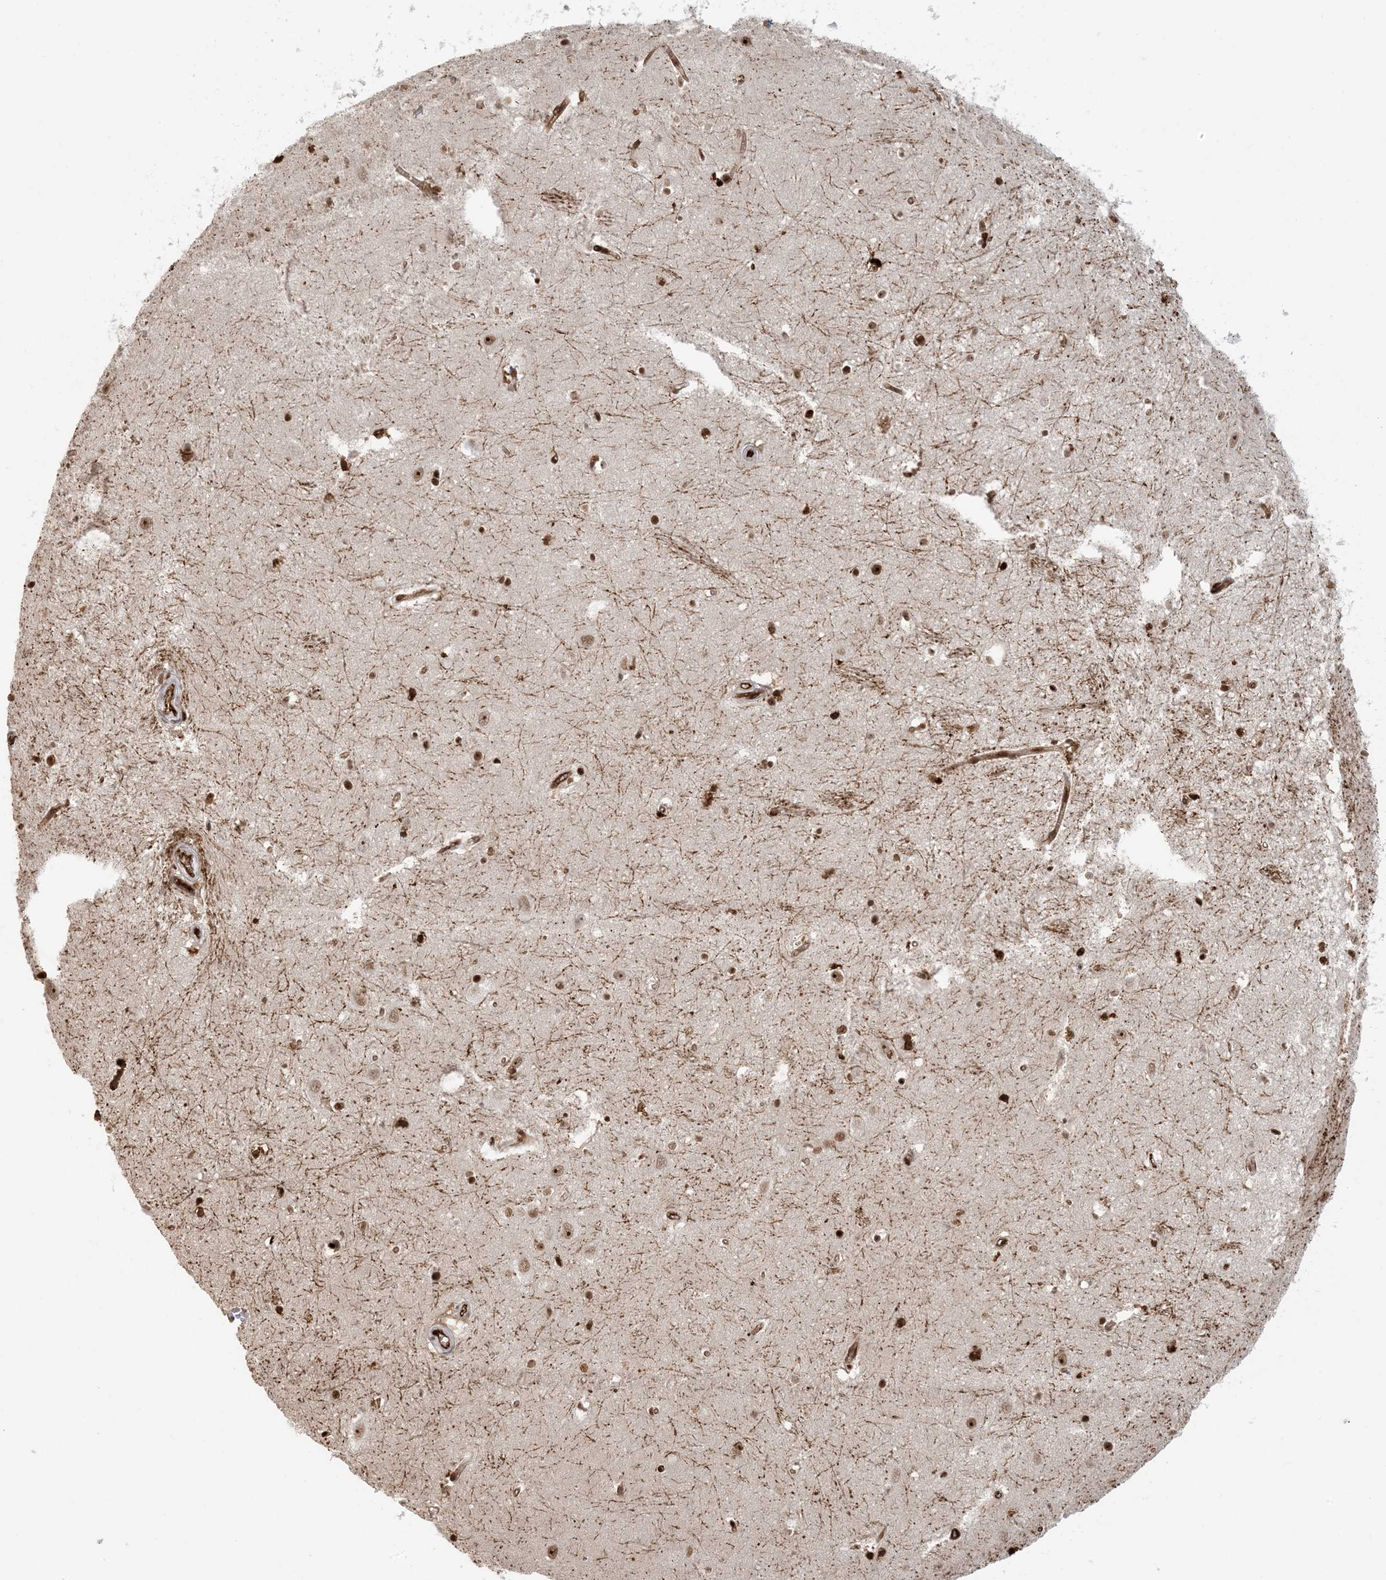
{"staining": {"intensity": "moderate", "quantity": ">75%", "location": "nuclear"}, "tissue": "hippocampus", "cell_type": "Glial cells", "image_type": "normal", "snomed": [{"axis": "morphology", "description": "Normal tissue, NOS"}, {"axis": "topography", "description": "Hippocampus"}], "caption": "This image reveals unremarkable hippocampus stained with immunohistochemistry (IHC) to label a protein in brown. The nuclear of glial cells show moderate positivity for the protein. Nuclei are counter-stained blue.", "gene": "CKS1B", "patient": {"sex": "female", "age": 64}}